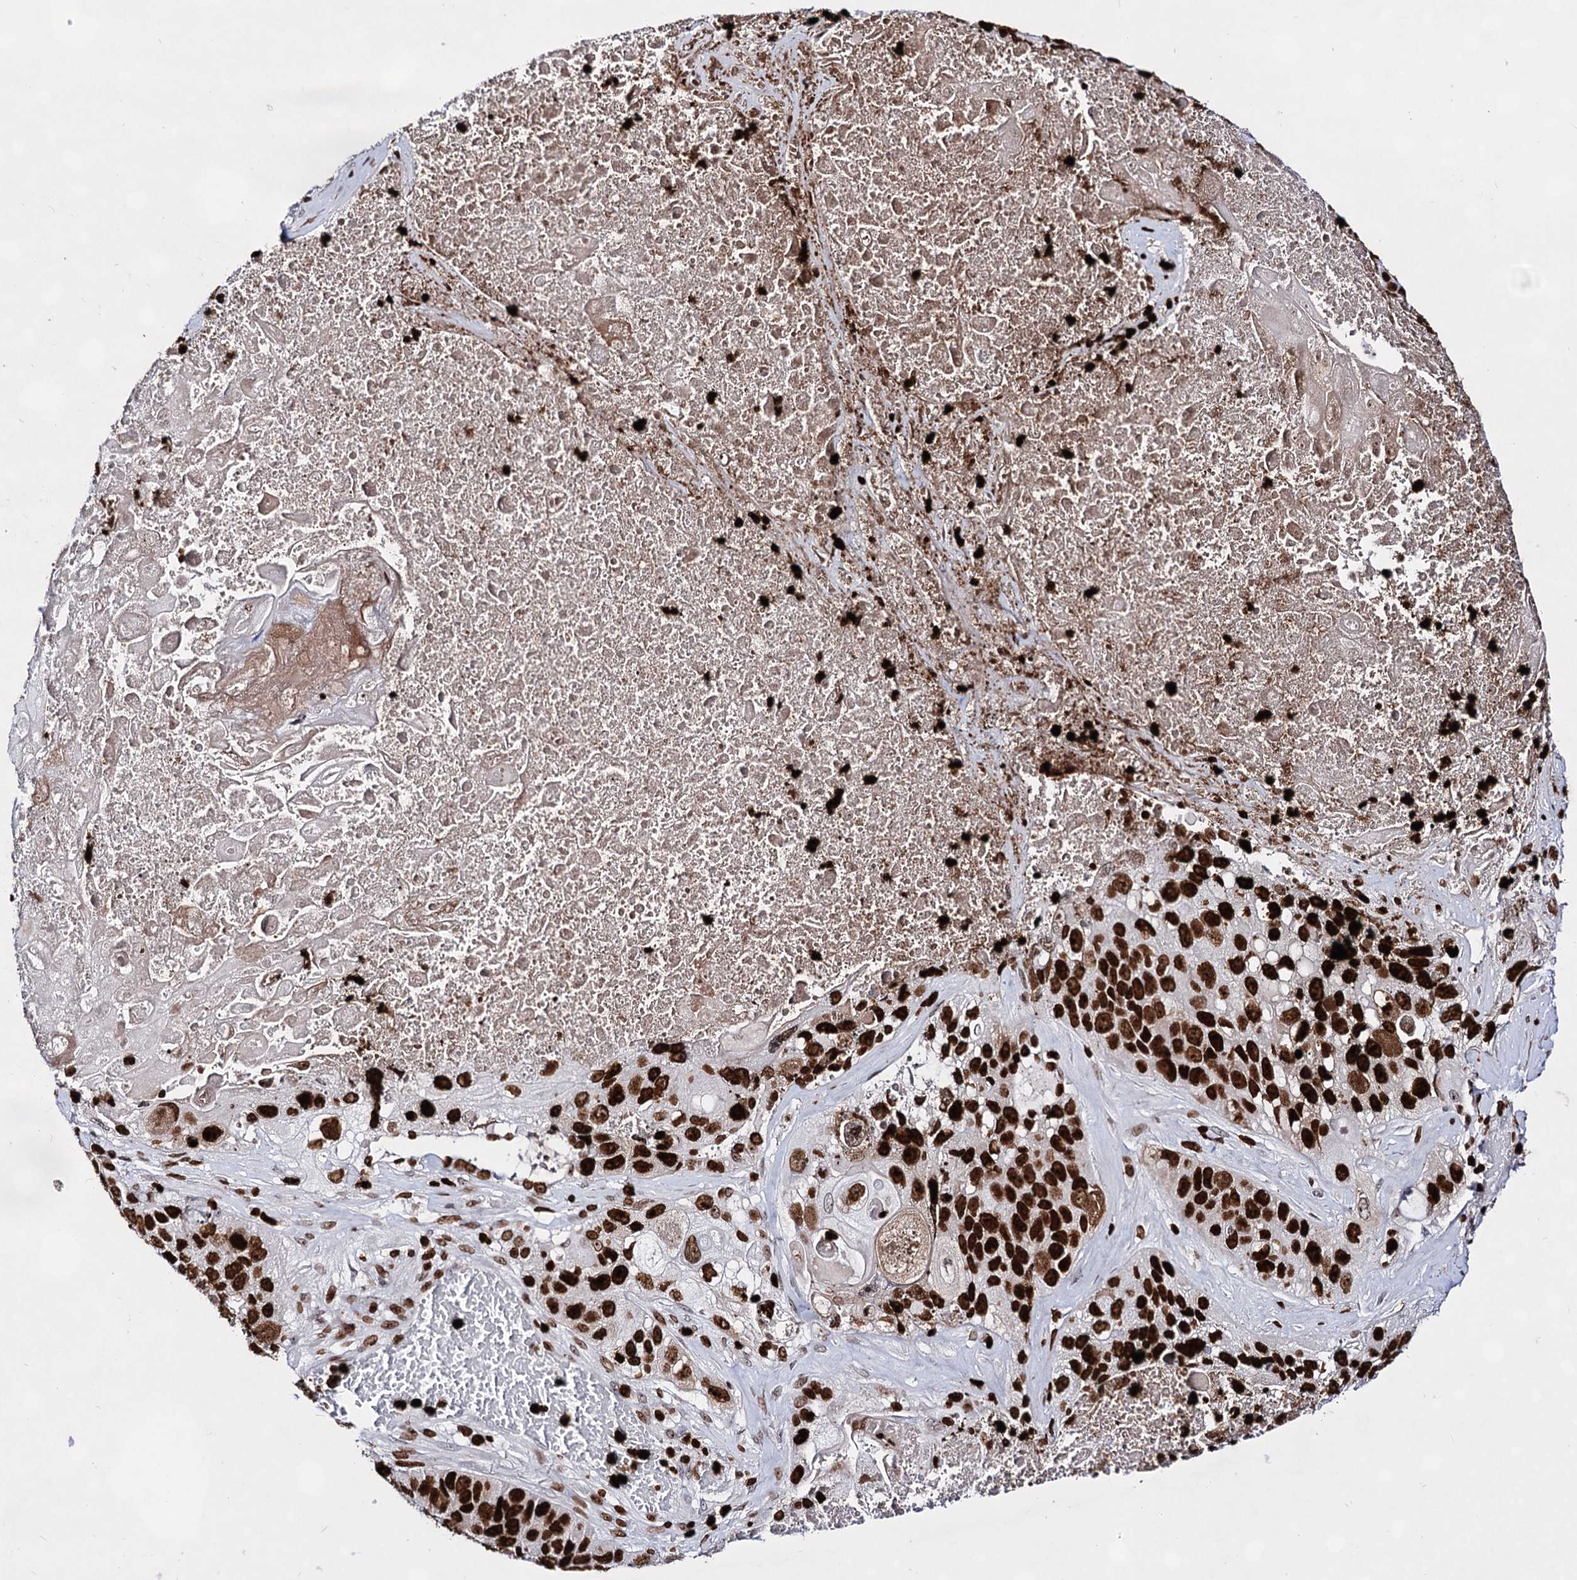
{"staining": {"intensity": "strong", "quantity": ">75%", "location": "nuclear"}, "tissue": "lung cancer", "cell_type": "Tumor cells", "image_type": "cancer", "snomed": [{"axis": "morphology", "description": "Squamous cell carcinoma, NOS"}, {"axis": "topography", "description": "Lung"}], "caption": "Protein expression analysis of lung cancer demonstrates strong nuclear staining in about >75% of tumor cells.", "gene": "HMGB2", "patient": {"sex": "male", "age": 61}}